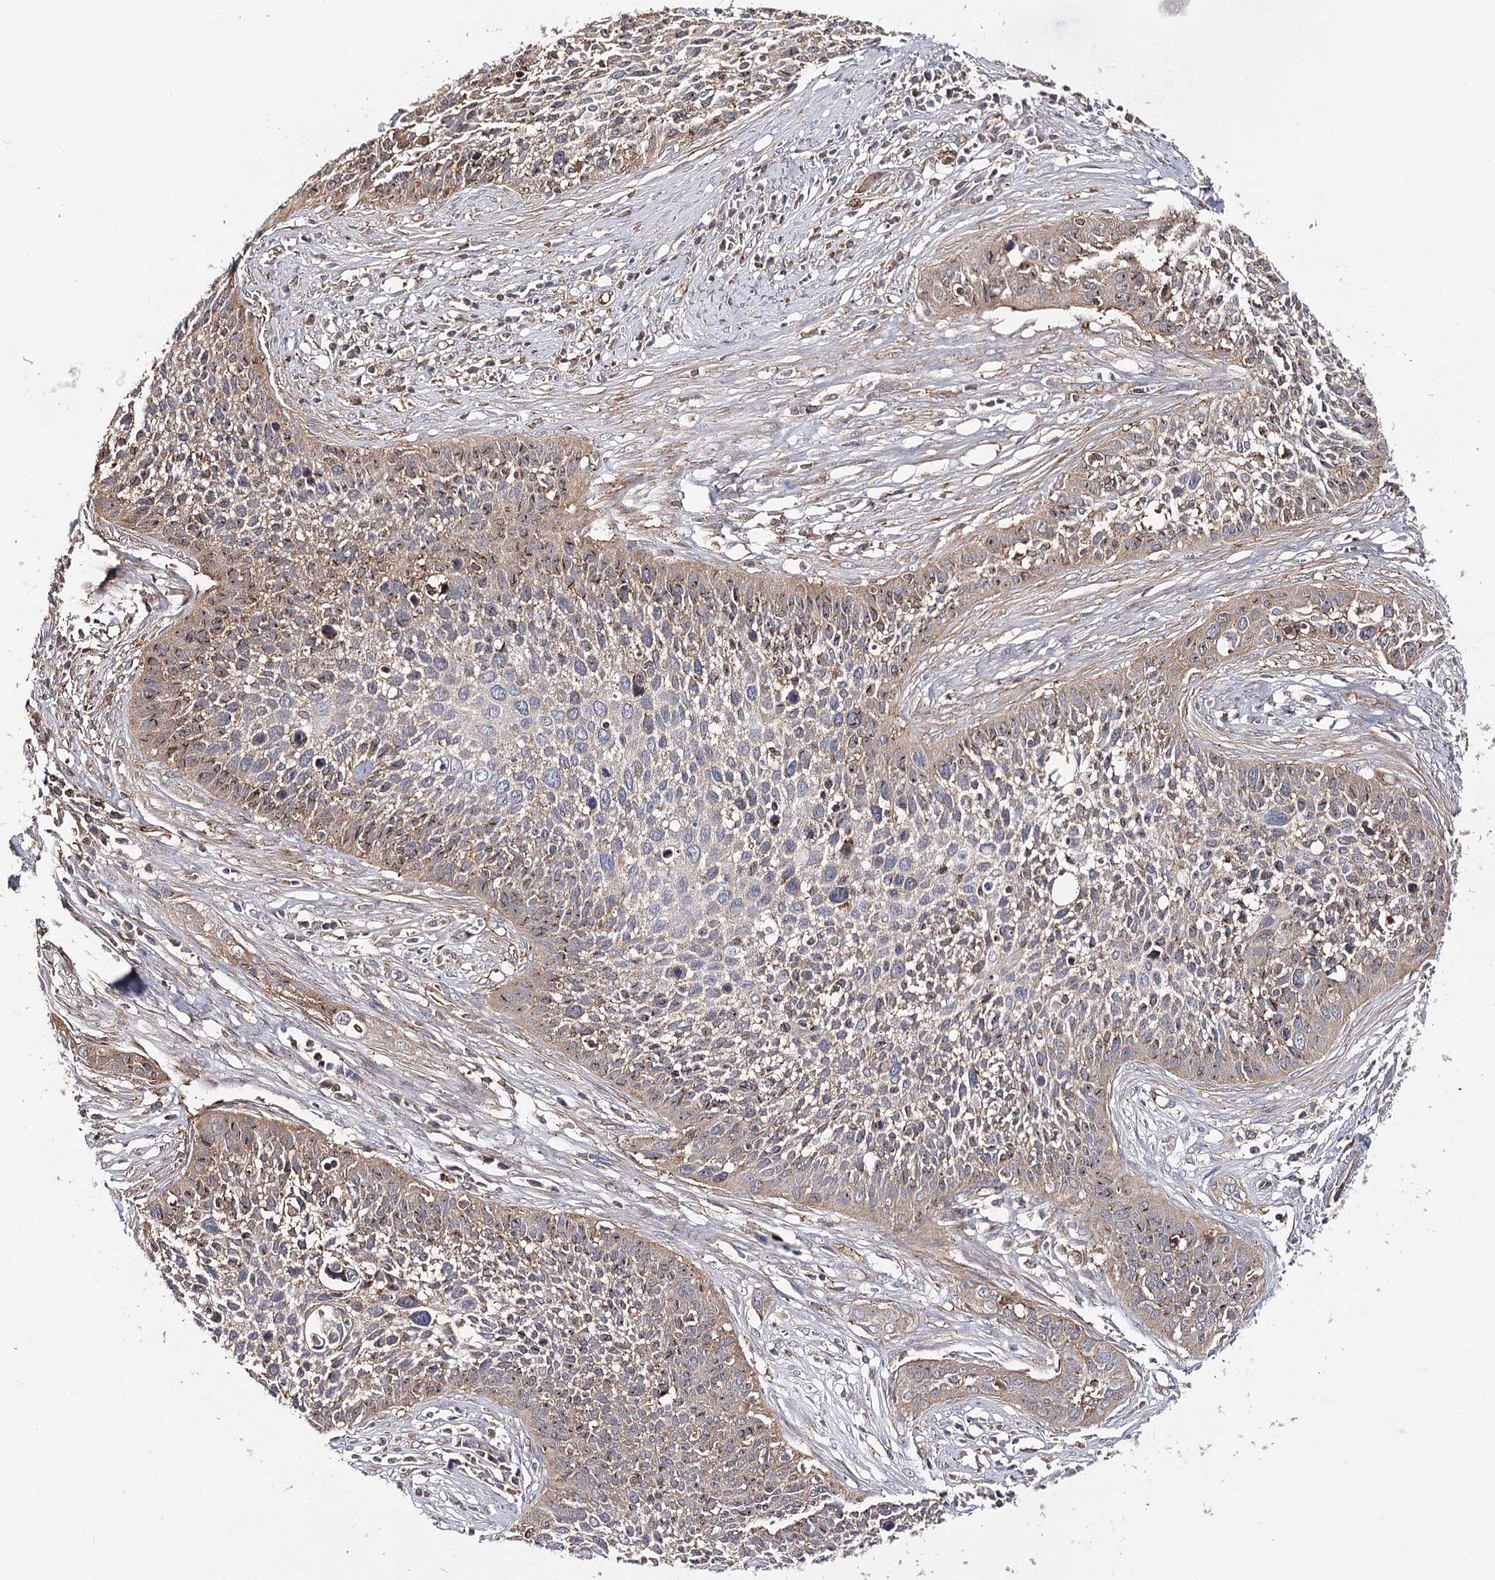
{"staining": {"intensity": "weak", "quantity": "25%-75%", "location": "cytoplasmic/membranous"}, "tissue": "cervical cancer", "cell_type": "Tumor cells", "image_type": "cancer", "snomed": [{"axis": "morphology", "description": "Squamous cell carcinoma, NOS"}, {"axis": "topography", "description": "Cervix"}], "caption": "IHC of cervical cancer reveals low levels of weak cytoplasmic/membranous expression in approximately 25%-75% of tumor cells. The protein of interest is shown in brown color, while the nuclei are stained blue.", "gene": "SEC24B", "patient": {"sex": "female", "age": 34}}